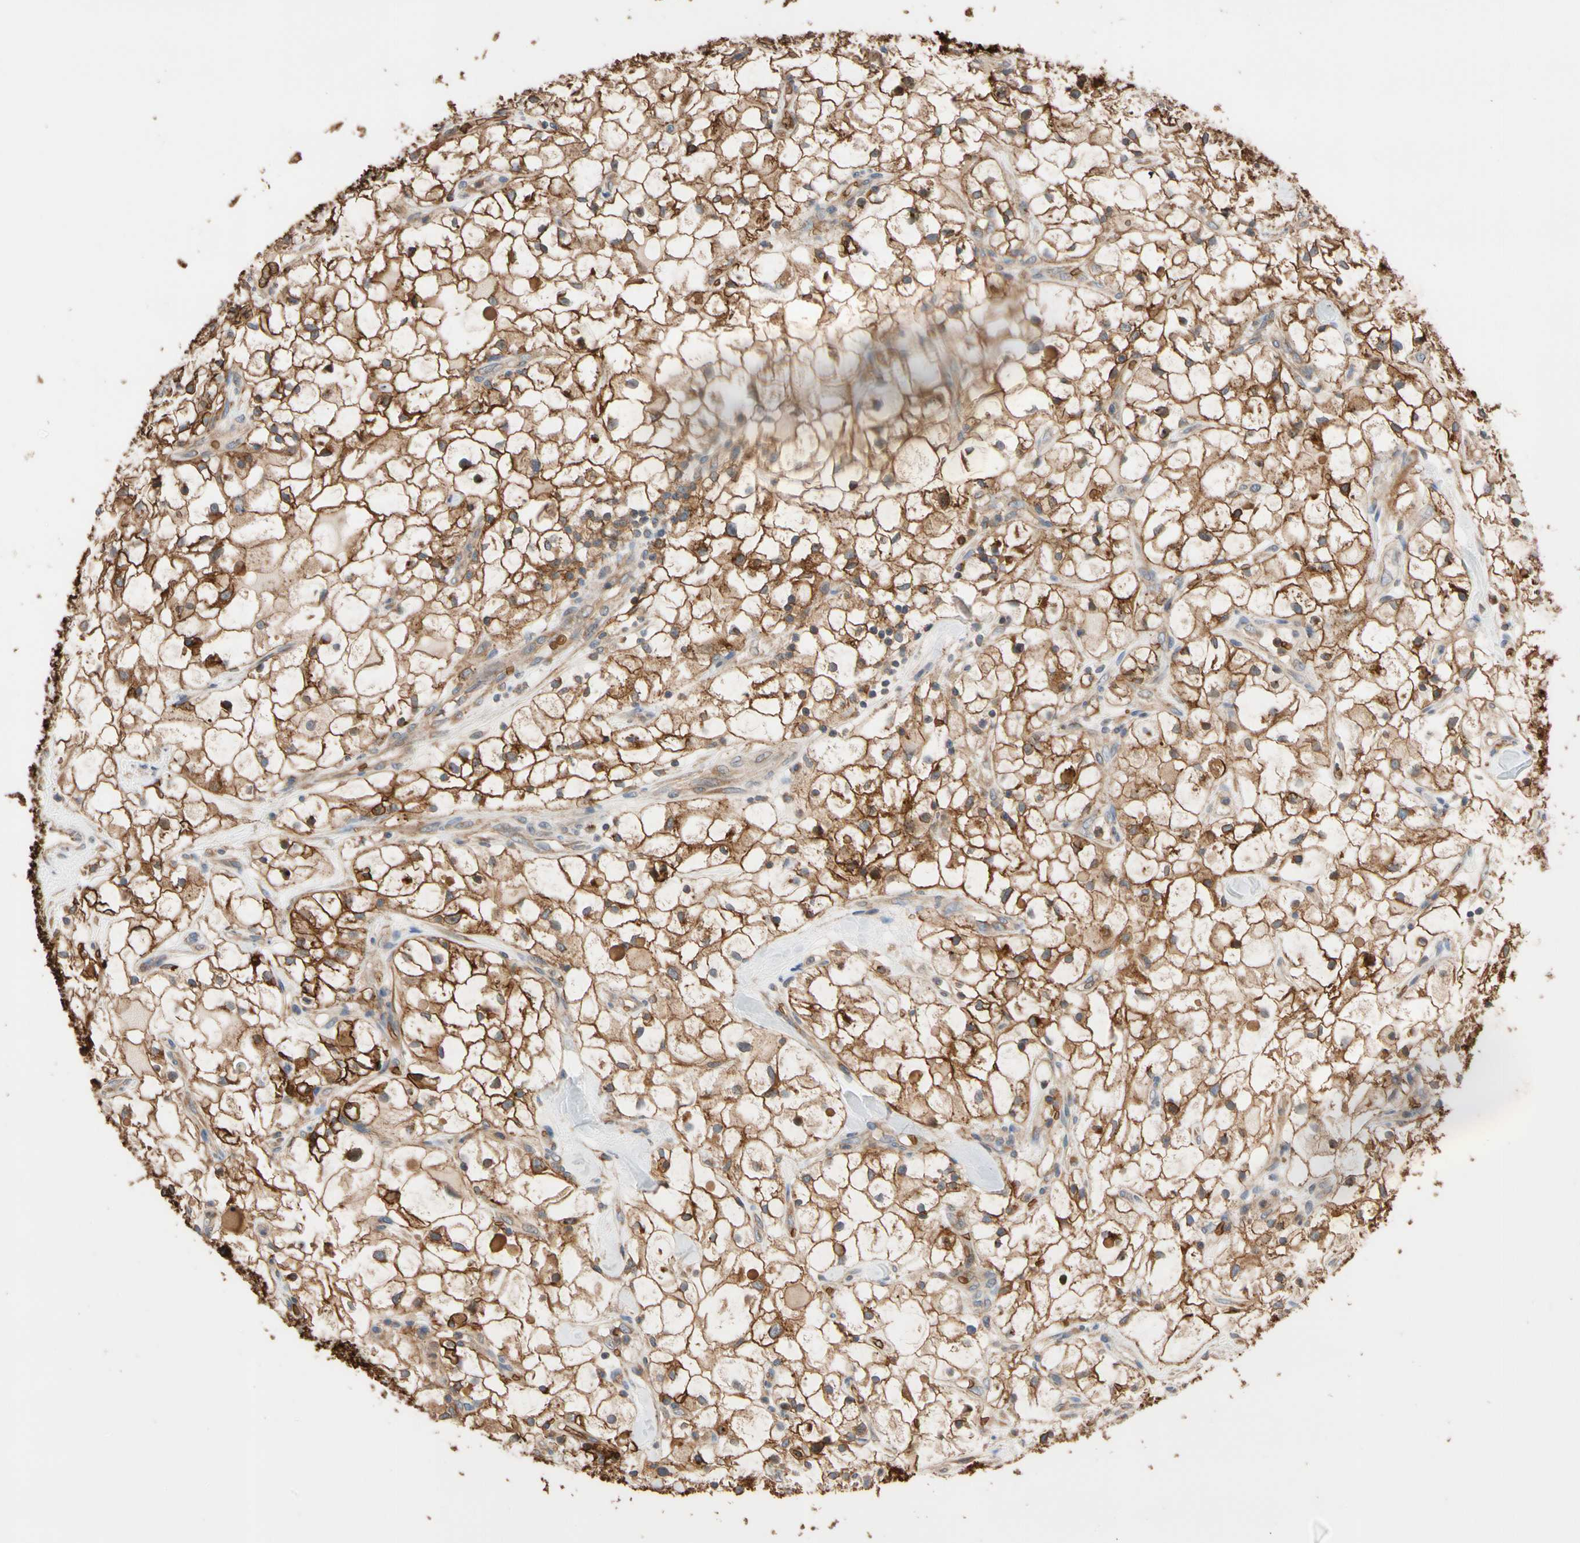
{"staining": {"intensity": "strong", "quantity": ">75%", "location": "cytoplasmic/membranous"}, "tissue": "renal cancer", "cell_type": "Tumor cells", "image_type": "cancer", "snomed": [{"axis": "morphology", "description": "Adenocarcinoma, NOS"}, {"axis": "topography", "description": "Kidney"}], "caption": "Renal cancer (adenocarcinoma) stained with a brown dye displays strong cytoplasmic/membranous positive staining in about >75% of tumor cells.", "gene": "RIOK2", "patient": {"sex": "female", "age": 60}}